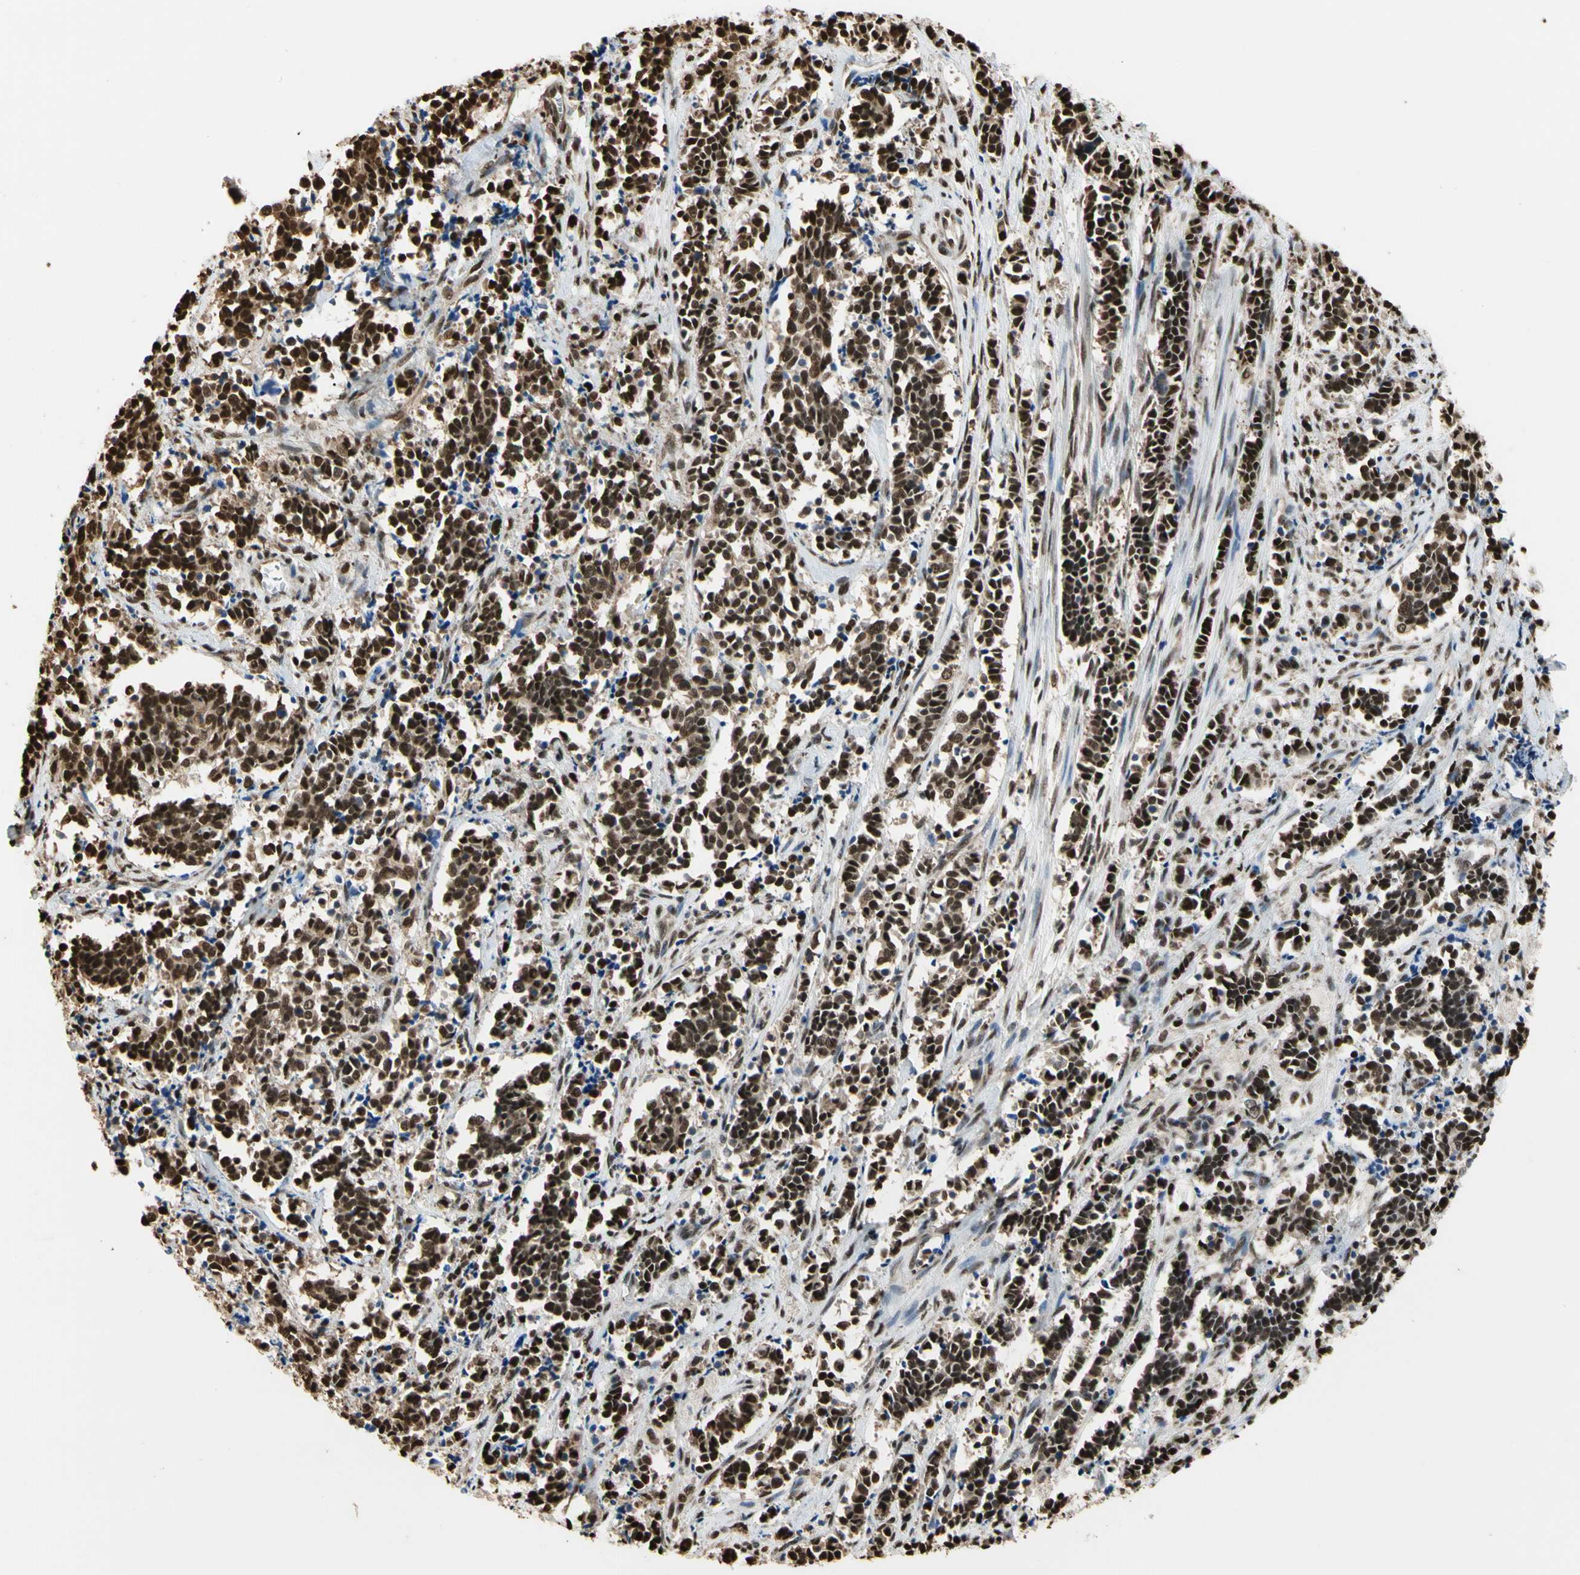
{"staining": {"intensity": "strong", "quantity": ">75%", "location": "nuclear"}, "tissue": "cervical cancer", "cell_type": "Tumor cells", "image_type": "cancer", "snomed": [{"axis": "morphology", "description": "Squamous cell carcinoma, NOS"}, {"axis": "topography", "description": "Cervix"}], "caption": "This is a micrograph of immunohistochemistry (IHC) staining of cervical squamous cell carcinoma, which shows strong expression in the nuclear of tumor cells.", "gene": "HNRNPK", "patient": {"sex": "female", "age": 35}}